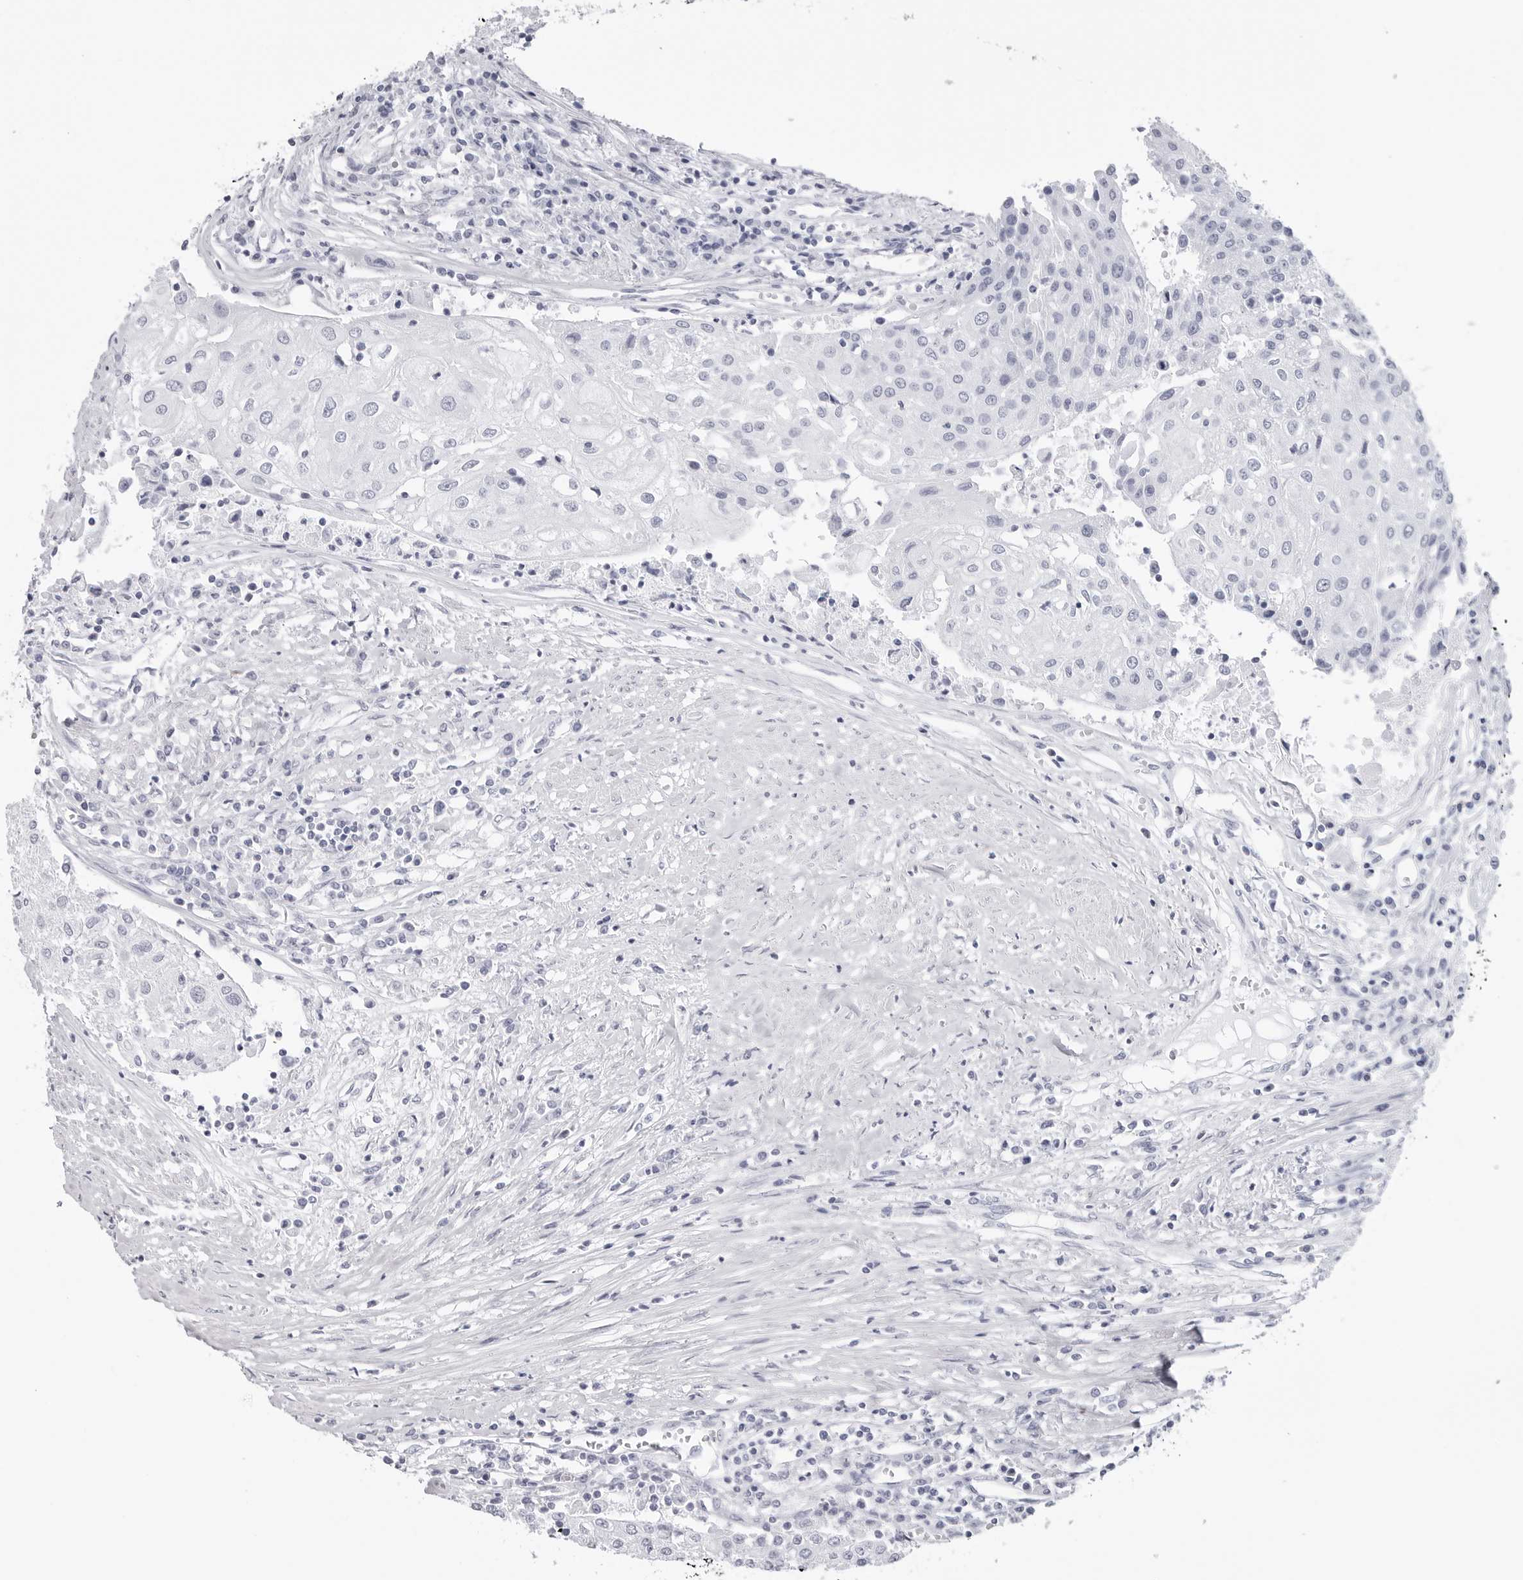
{"staining": {"intensity": "negative", "quantity": "none", "location": "none"}, "tissue": "urothelial cancer", "cell_type": "Tumor cells", "image_type": "cancer", "snomed": [{"axis": "morphology", "description": "Urothelial carcinoma, High grade"}, {"axis": "topography", "description": "Urinary bladder"}], "caption": "DAB immunohistochemical staining of human urothelial cancer displays no significant positivity in tumor cells. (DAB (3,3'-diaminobenzidine) immunohistochemistry, high magnification).", "gene": "CST2", "patient": {"sex": "female", "age": 85}}